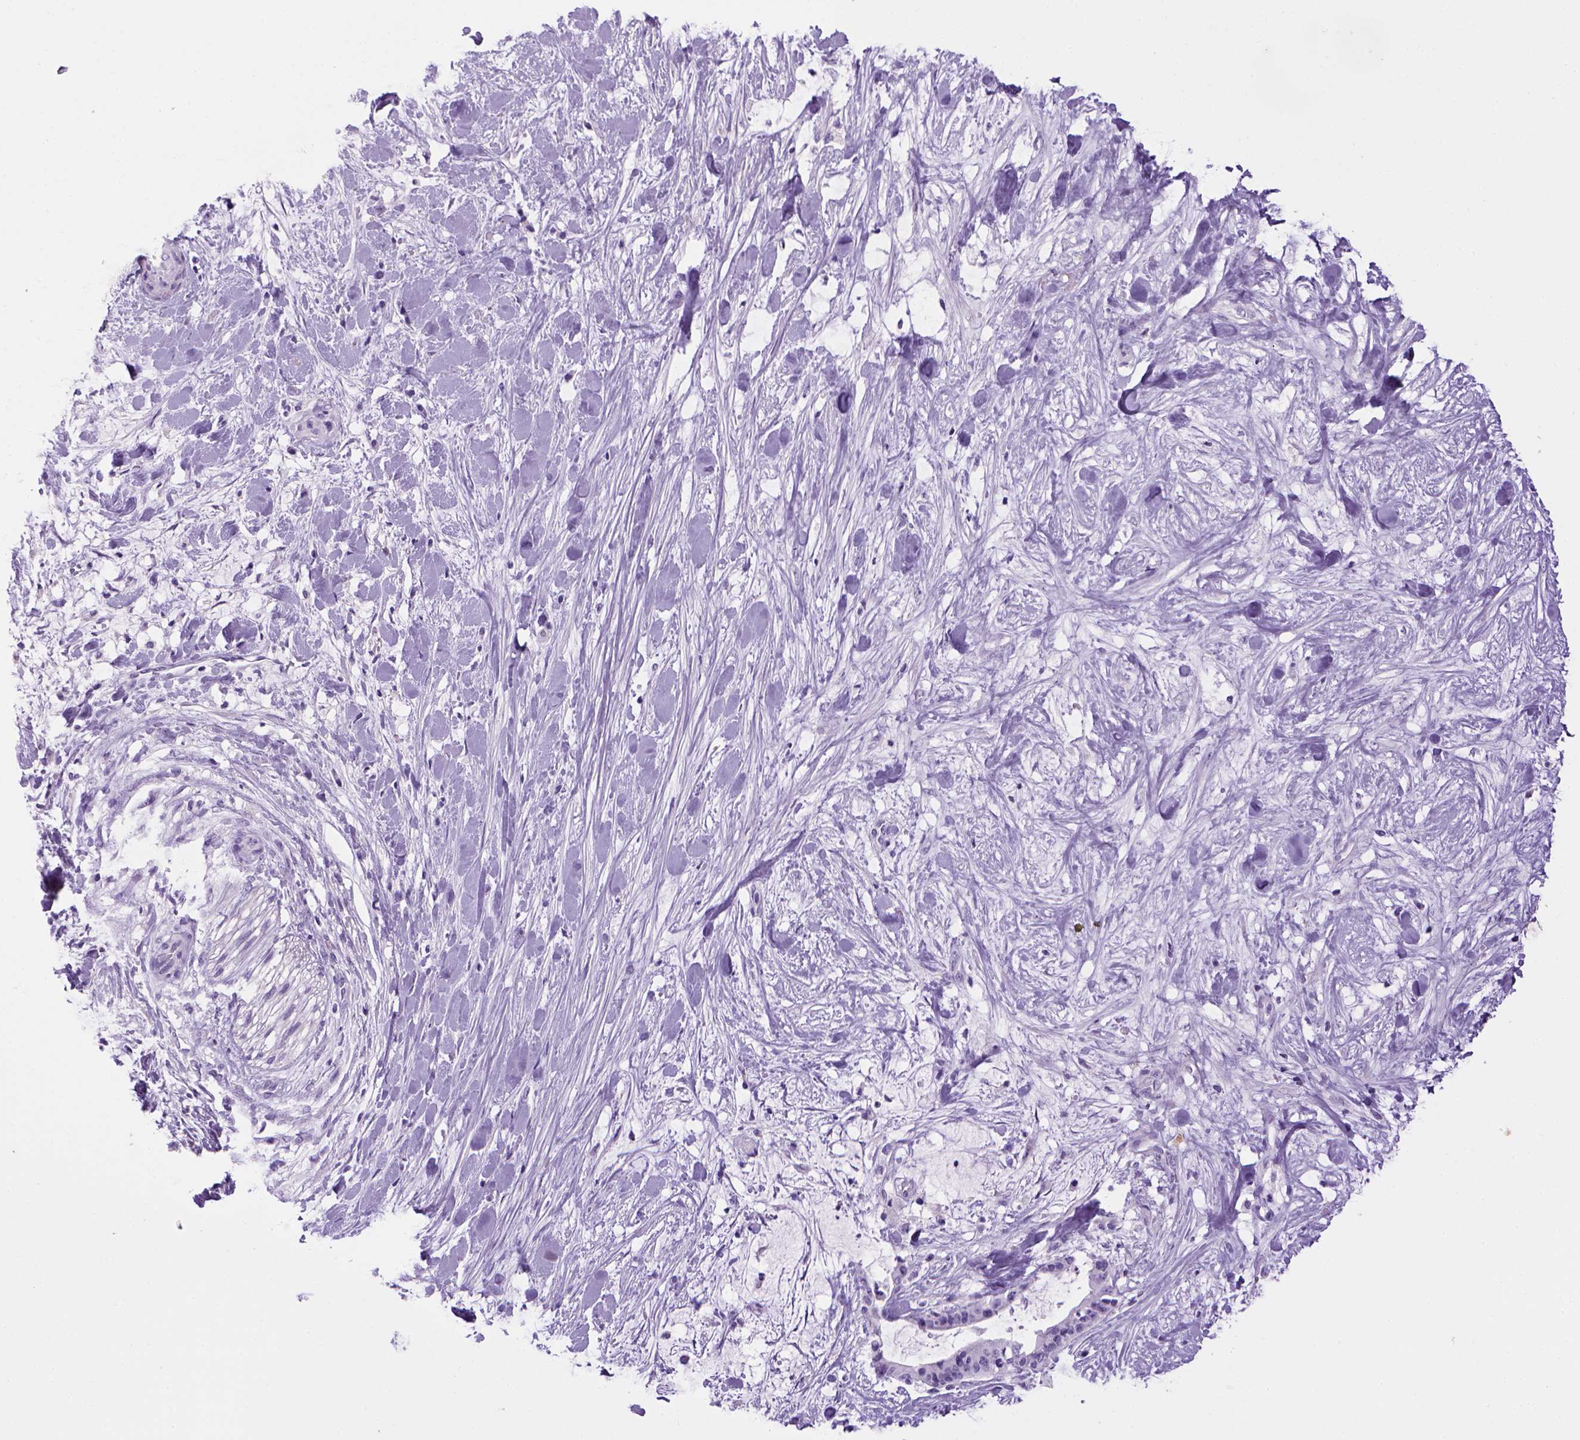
{"staining": {"intensity": "negative", "quantity": "none", "location": "none"}, "tissue": "liver cancer", "cell_type": "Tumor cells", "image_type": "cancer", "snomed": [{"axis": "morphology", "description": "Cholangiocarcinoma"}, {"axis": "topography", "description": "Liver"}], "caption": "An image of cholangiocarcinoma (liver) stained for a protein demonstrates no brown staining in tumor cells. The staining is performed using DAB brown chromogen with nuclei counter-stained in using hematoxylin.", "gene": "SGCG", "patient": {"sex": "female", "age": 73}}